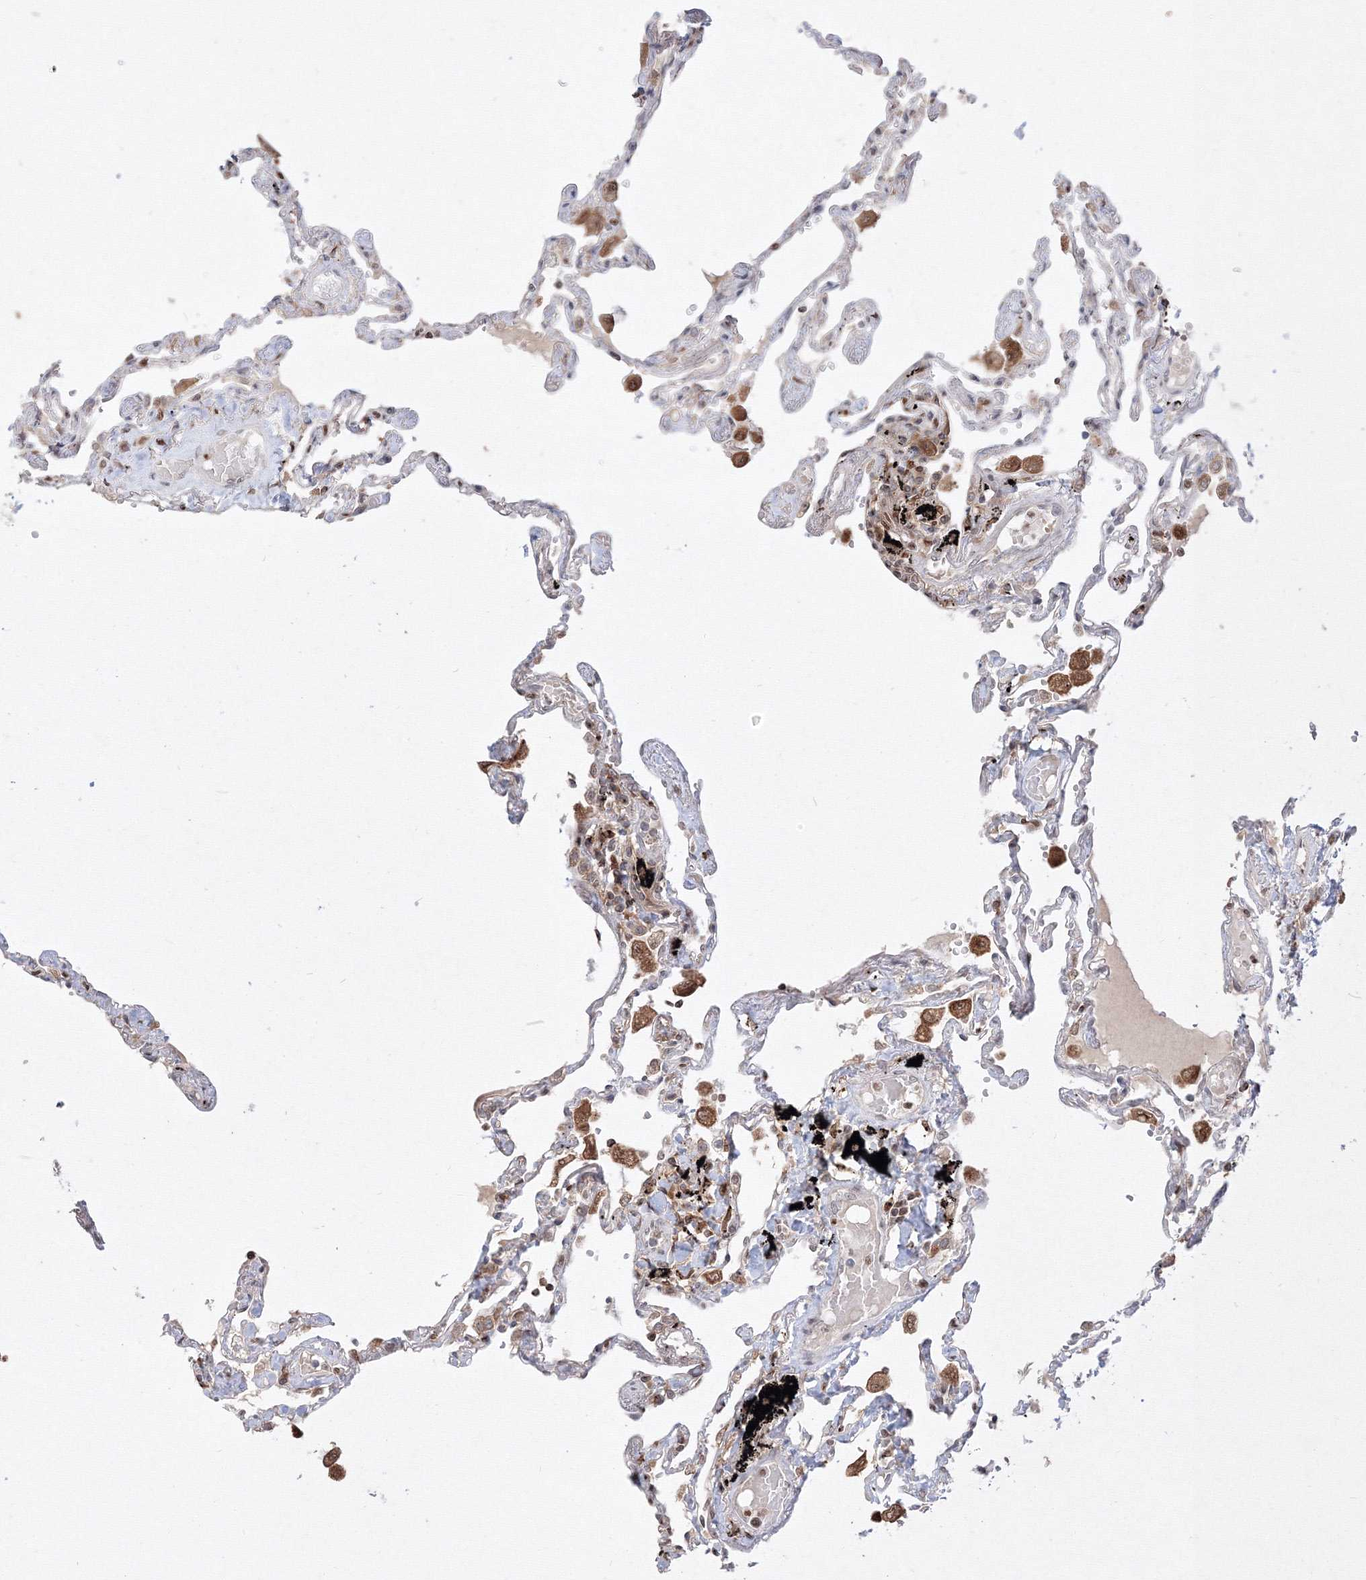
{"staining": {"intensity": "moderate", "quantity": "<25%", "location": "cytoplasmic/membranous,nuclear"}, "tissue": "lung", "cell_type": "Alveolar cells", "image_type": "normal", "snomed": [{"axis": "morphology", "description": "Normal tissue, NOS"}, {"axis": "topography", "description": "Lung"}], "caption": "This is an image of immunohistochemistry (IHC) staining of benign lung, which shows moderate positivity in the cytoplasmic/membranous,nuclear of alveolar cells.", "gene": "TMEM50B", "patient": {"sex": "female", "age": 67}}